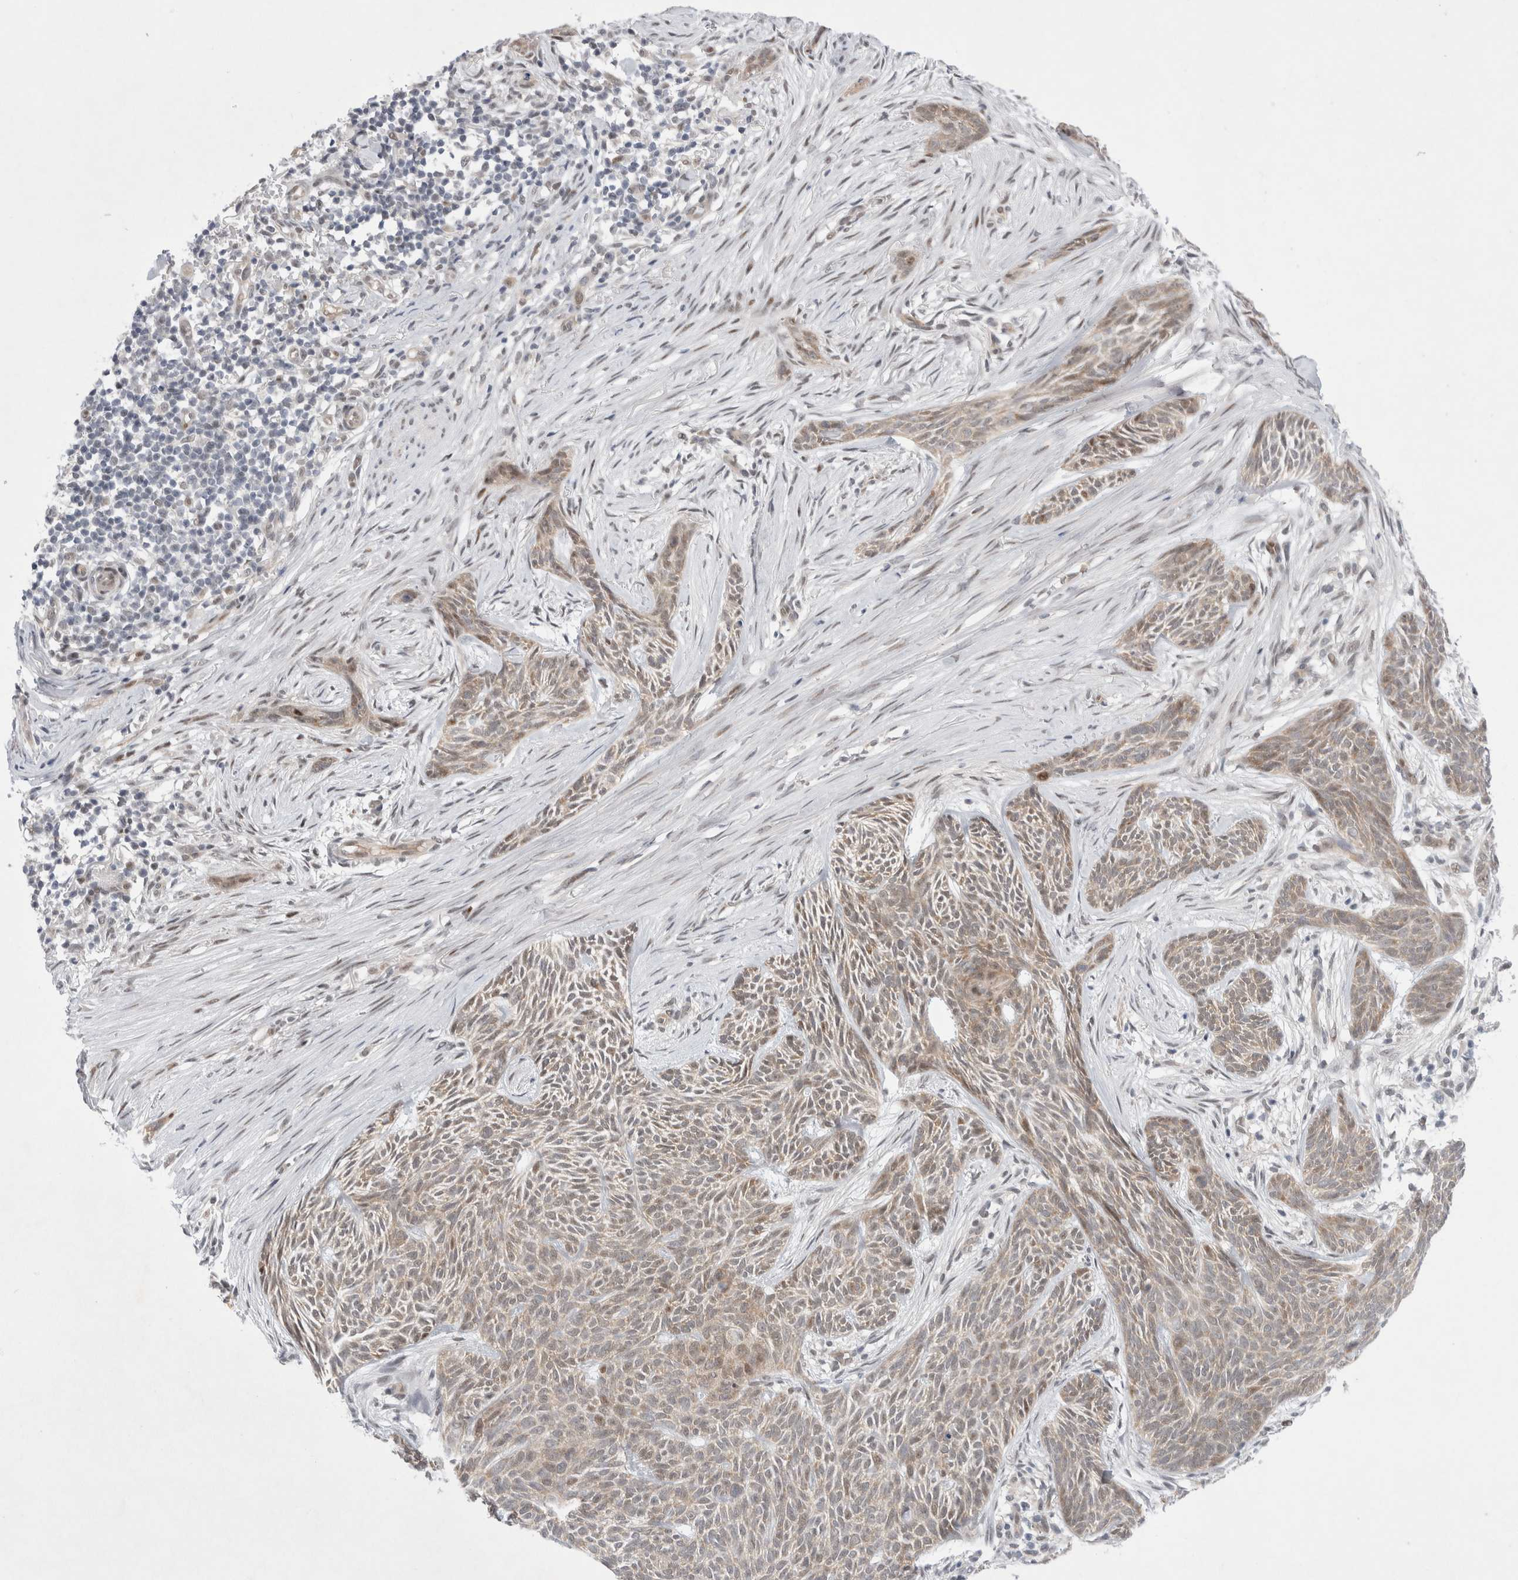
{"staining": {"intensity": "weak", "quantity": "<25%", "location": "cytoplasmic/membranous,nuclear"}, "tissue": "skin cancer", "cell_type": "Tumor cells", "image_type": "cancer", "snomed": [{"axis": "morphology", "description": "Basal cell carcinoma"}, {"axis": "topography", "description": "Skin"}], "caption": "Tumor cells are negative for brown protein staining in skin cancer (basal cell carcinoma).", "gene": "WIPF2", "patient": {"sex": "female", "age": 59}}